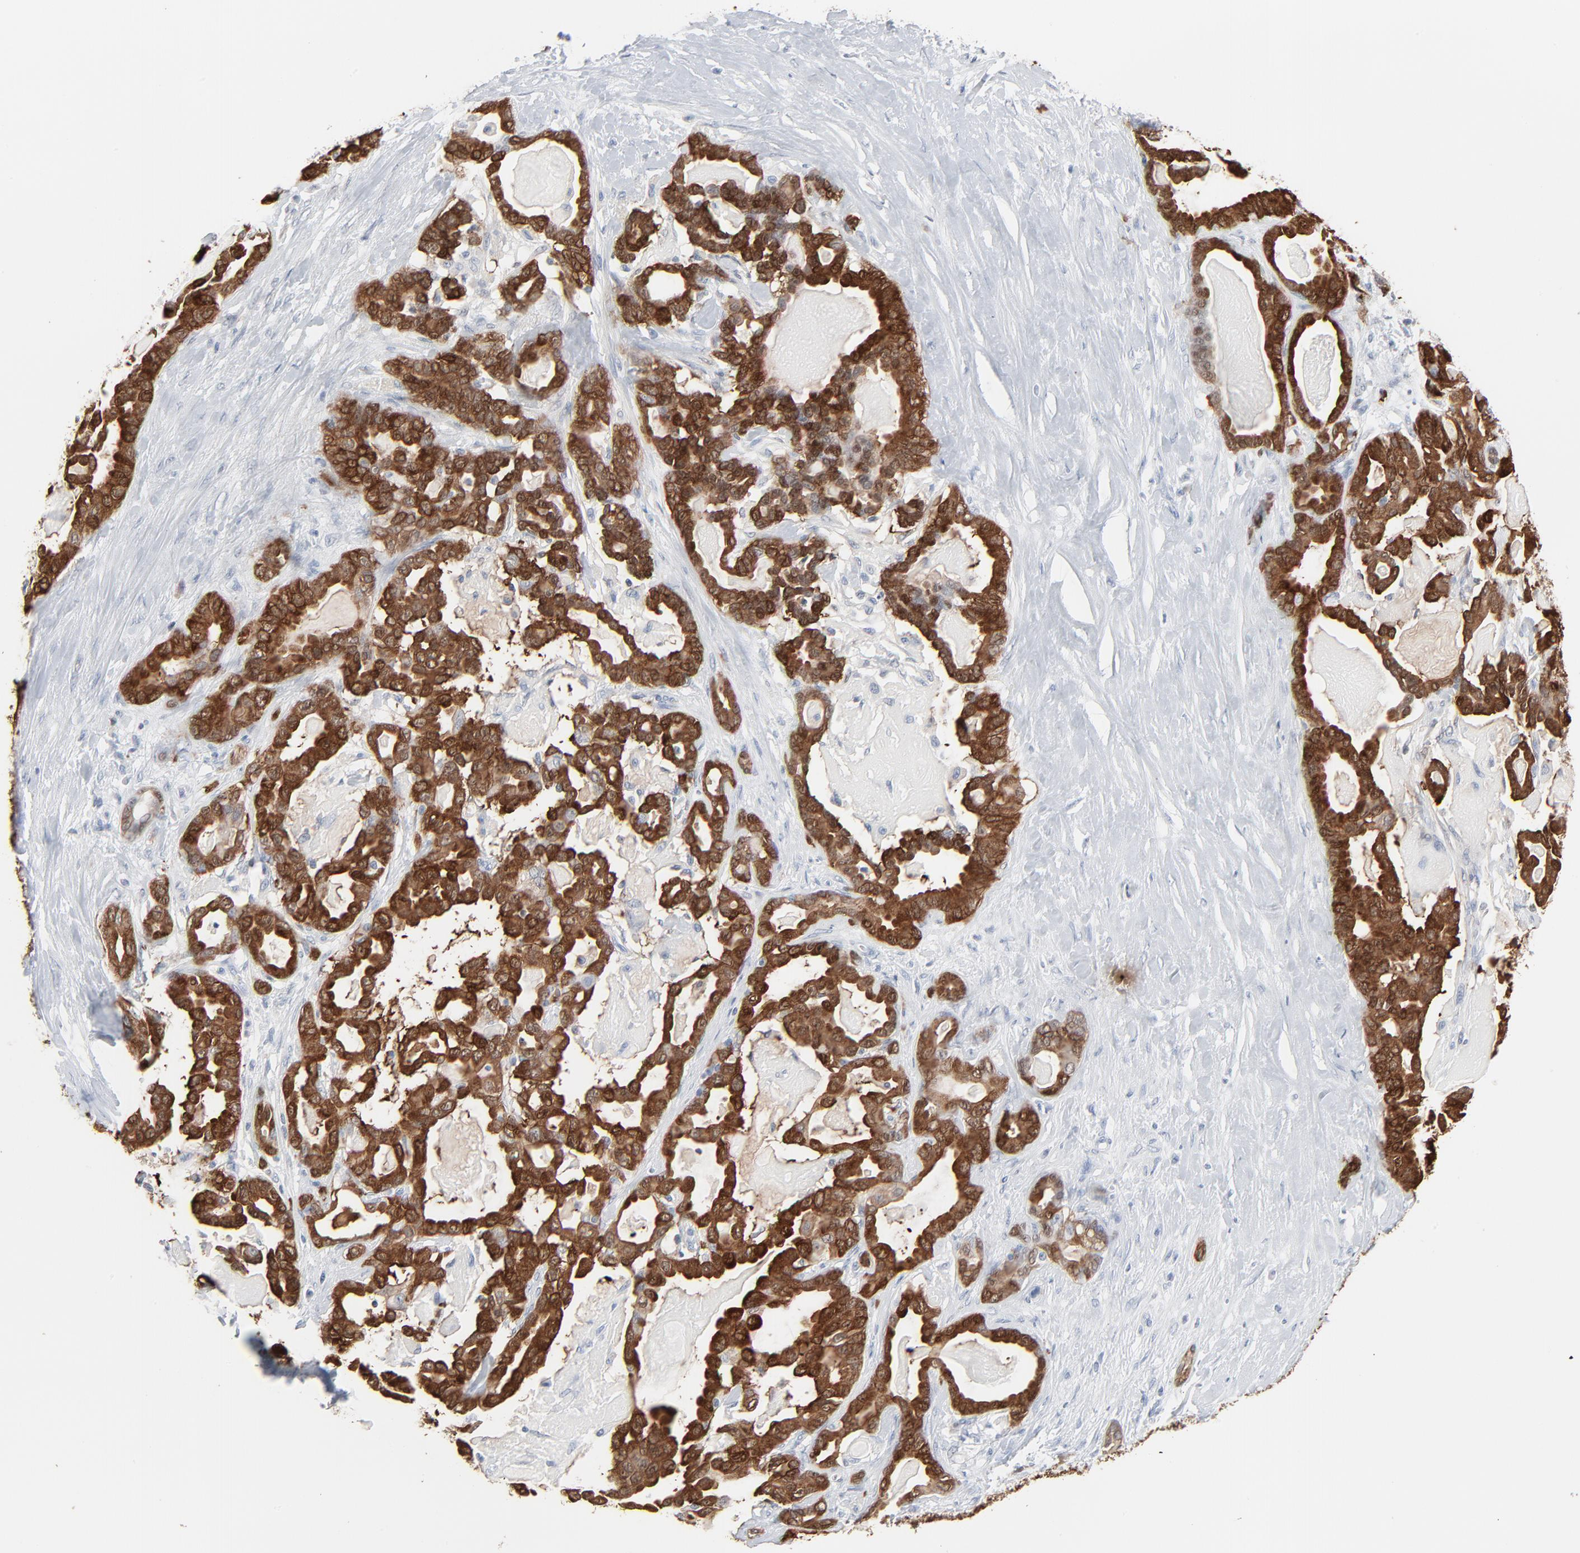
{"staining": {"intensity": "strong", "quantity": ">75%", "location": "cytoplasmic/membranous"}, "tissue": "pancreatic cancer", "cell_type": "Tumor cells", "image_type": "cancer", "snomed": [{"axis": "morphology", "description": "Adenocarcinoma, NOS"}, {"axis": "topography", "description": "Pancreas"}], "caption": "Immunohistochemistry photomicrograph of neoplastic tissue: adenocarcinoma (pancreatic) stained using IHC displays high levels of strong protein expression localized specifically in the cytoplasmic/membranous of tumor cells, appearing as a cytoplasmic/membranous brown color.", "gene": "PHGDH", "patient": {"sex": "male", "age": 63}}